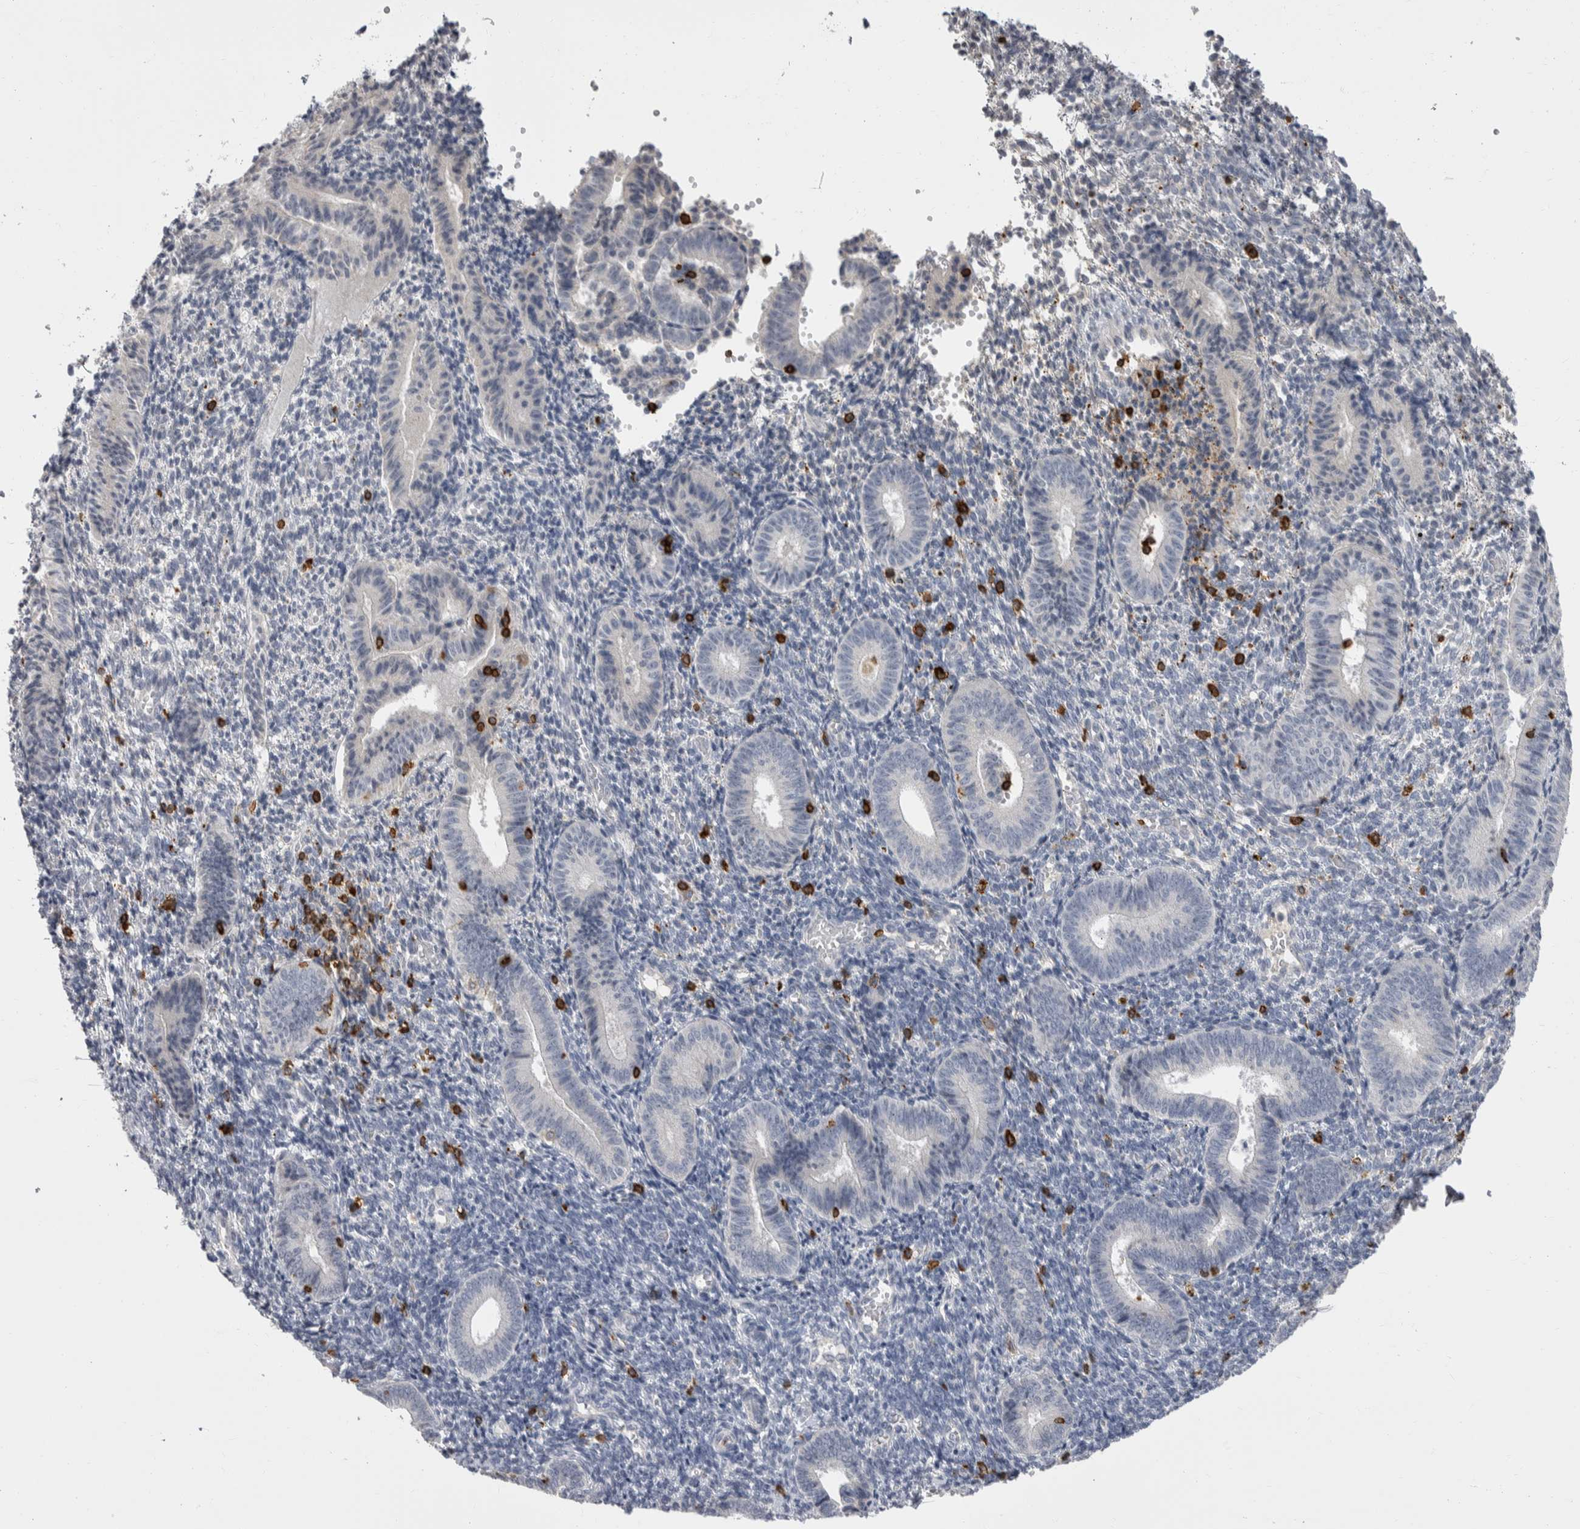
{"staining": {"intensity": "negative", "quantity": "none", "location": "none"}, "tissue": "endometrium", "cell_type": "Cells in endometrial stroma", "image_type": "normal", "snomed": [{"axis": "morphology", "description": "Normal tissue, NOS"}, {"axis": "topography", "description": "Uterus"}, {"axis": "topography", "description": "Endometrium"}], "caption": "DAB immunohistochemical staining of normal endometrium demonstrates no significant expression in cells in endometrial stroma.", "gene": "CEP295NL", "patient": {"sex": "female", "age": 33}}